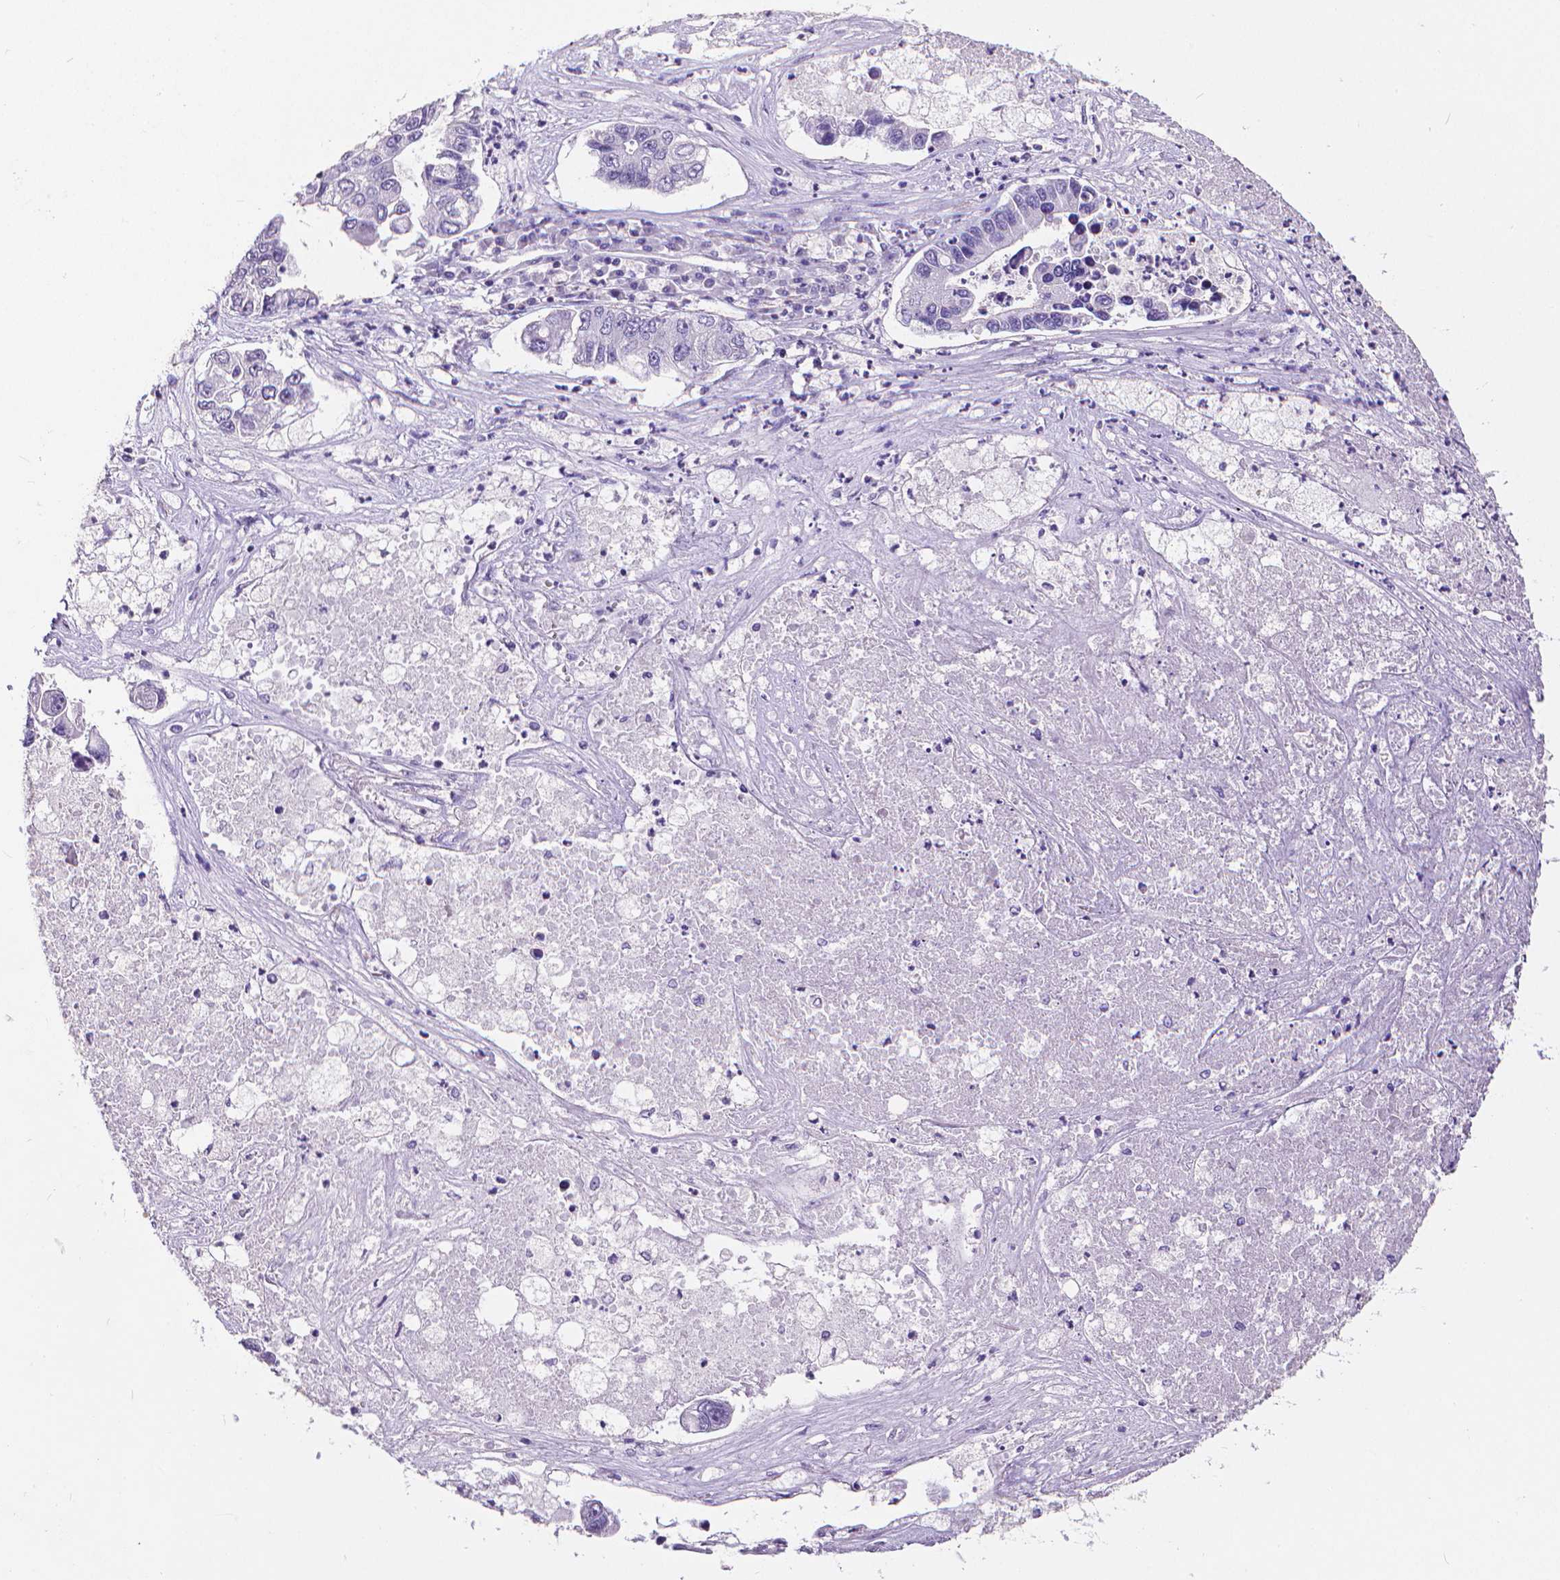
{"staining": {"intensity": "negative", "quantity": "none", "location": "none"}, "tissue": "lung cancer", "cell_type": "Tumor cells", "image_type": "cancer", "snomed": [{"axis": "morphology", "description": "Adenocarcinoma, NOS"}, {"axis": "topography", "description": "Bronchus"}, {"axis": "topography", "description": "Lung"}], "caption": "The immunohistochemistry histopathology image has no significant staining in tumor cells of lung adenocarcinoma tissue.", "gene": "CD4", "patient": {"sex": "female", "age": 51}}